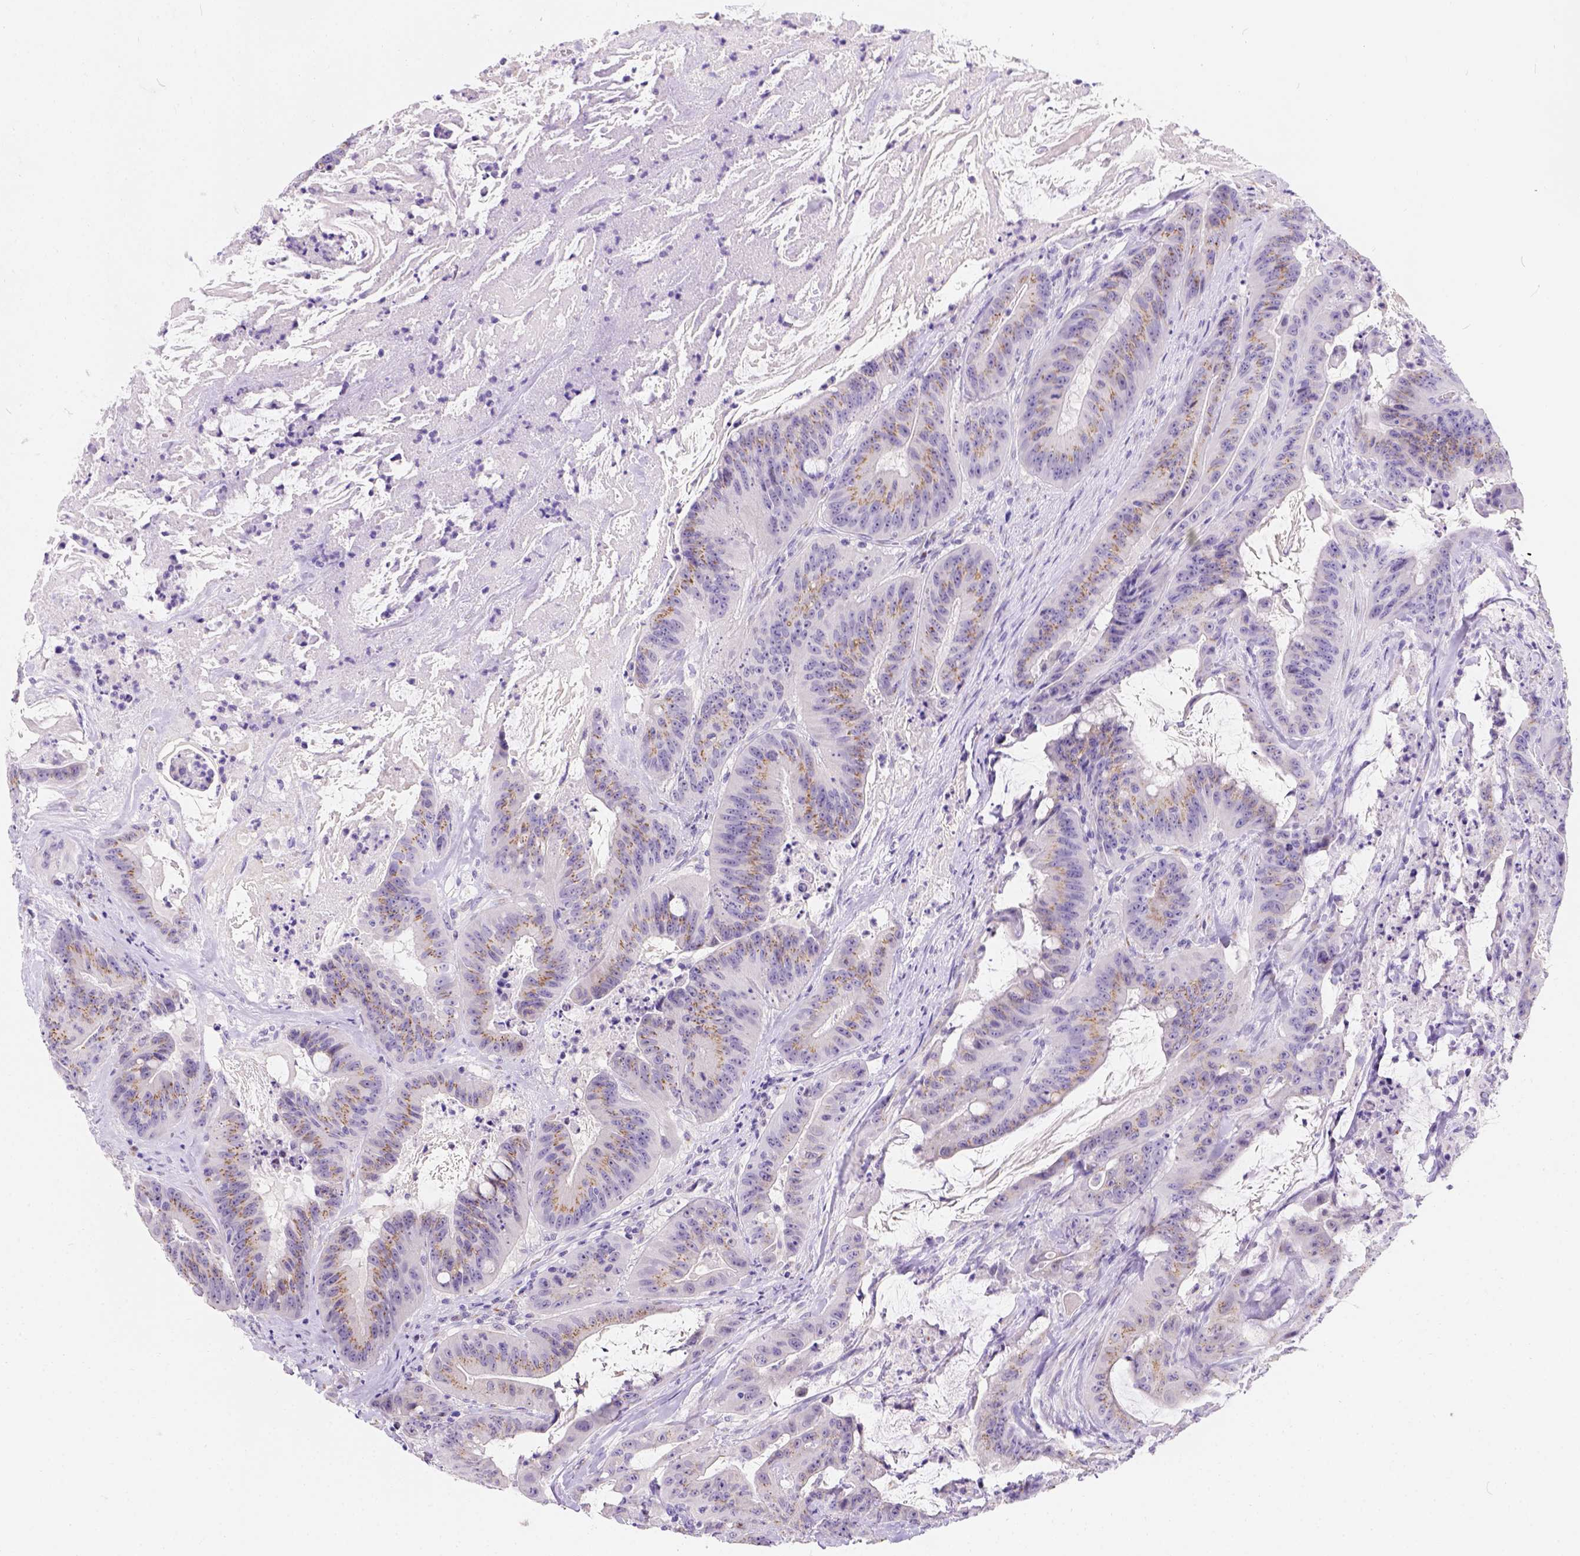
{"staining": {"intensity": "moderate", "quantity": "25%-75%", "location": "cytoplasmic/membranous"}, "tissue": "colorectal cancer", "cell_type": "Tumor cells", "image_type": "cancer", "snomed": [{"axis": "morphology", "description": "Adenocarcinoma, NOS"}, {"axis": "topography", "description": "Colon"}], "caption": "Moderate cytoplasmic/membranous protein expression is present in approximately 25%-75% of tumor cells in colorectal cancer (adenocarcinoma). Immunohistochemistry (ihc) stains the protein in brown and the nuclei are stained blue.", "gene": "PHF7", "patient": {"sex": "male", "age": 33}}